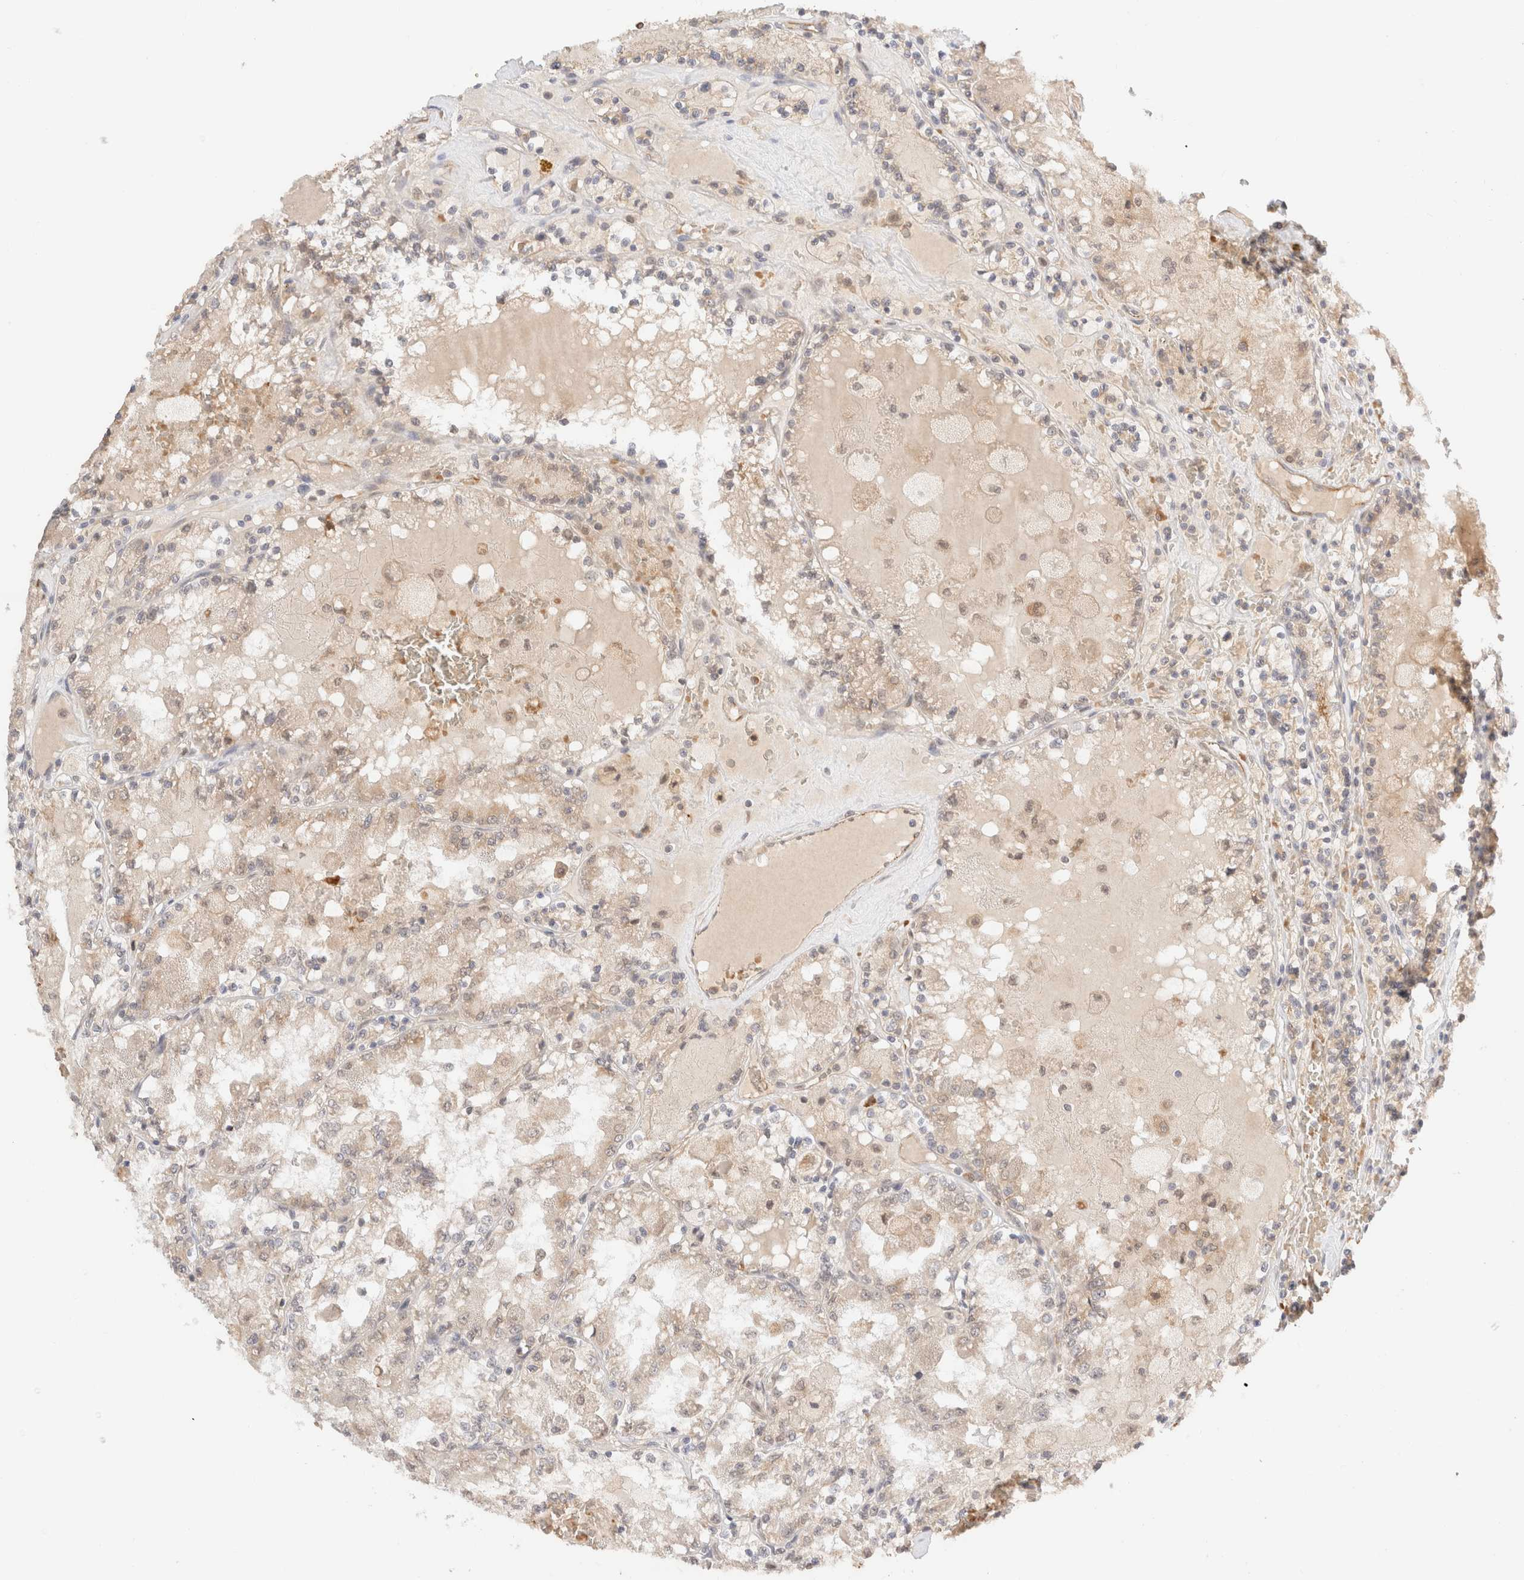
{"staining": {"intensity": "weak", "quantity": "<25%", "location": "cytoplasmic/membranous"}, "tissue": "renal cancer", "cell_type": "Tumor cells", "image_type": "cancer", "snomed": [{"axis": "morphology", "description": "Adenocarcinoma, NOS"}, {"axis": "topography", "description": "Kidney"}], "caption": "A high-resolution micrograph shows immunohistochemistry (IHC) staining of renal adenocarcinoma, which shows no significant positivity in tumor cells.", "gene": "SYVN1", "patient": {"sex": "female", "age": 56}}